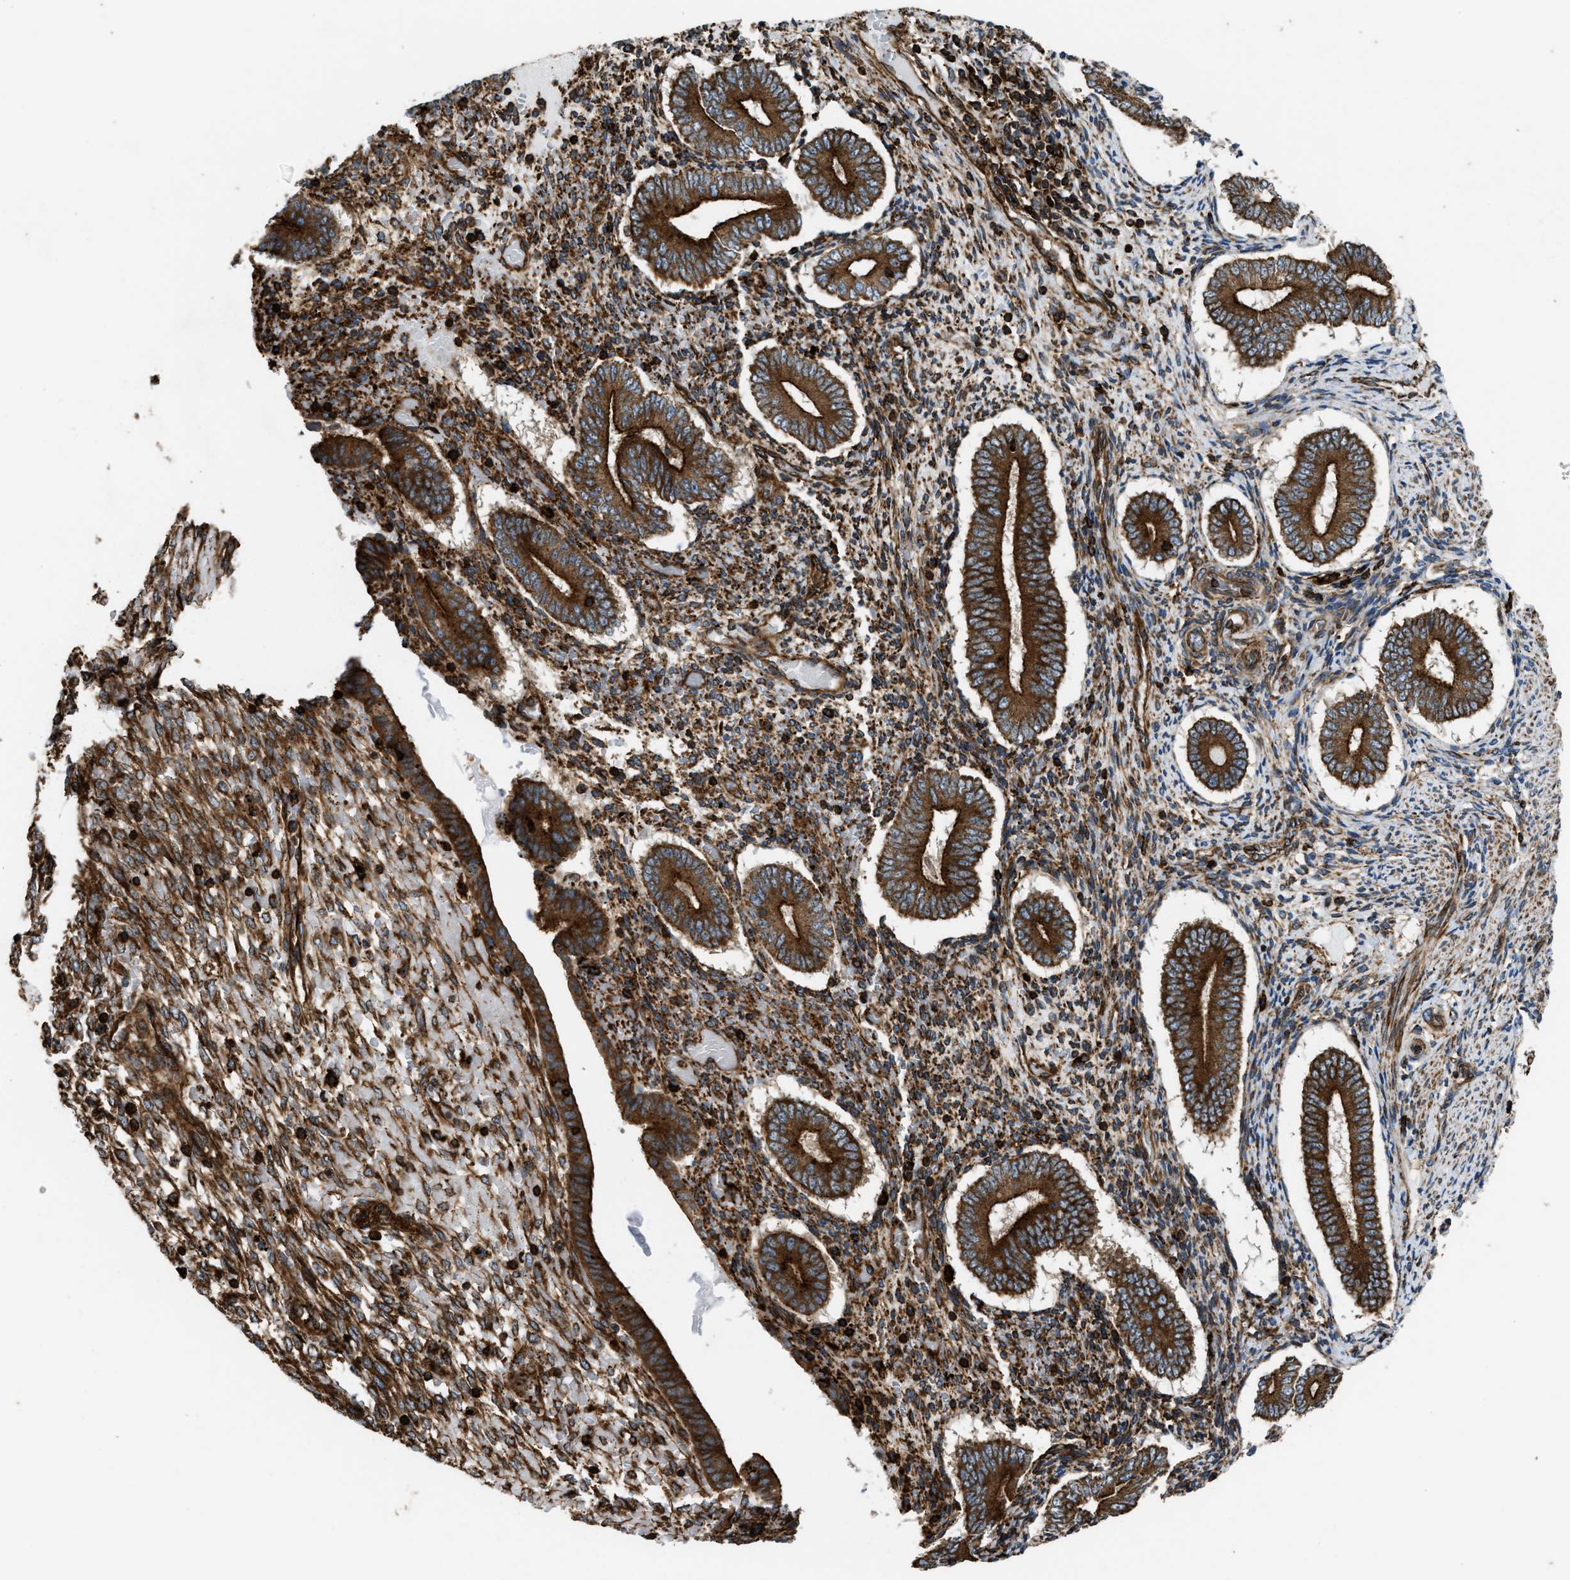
{"staining": {"intensity": "moderate", "quantity": ">75%", "location": "cytoplasmic/membranous"}, "tissue": "endometrium", "cell_type": "Cells in endometrial stroma", "image_type": "normal", "snomed": [{"axis": "morphology", "description": "Normal tissue, NOS"}, {"axis": "topography", "description": "Endometrium"}], "caption": "Protein expression by IHC displays moderate cytoplasmic/membranous staining in about >75% of cells in endometrial stroma in unremarkable endometrium. (Brightfield microscopy of DAB IHC at high magnification).", "gene": "EGLN1", "patient": {"sex": "female", "age": 42}}